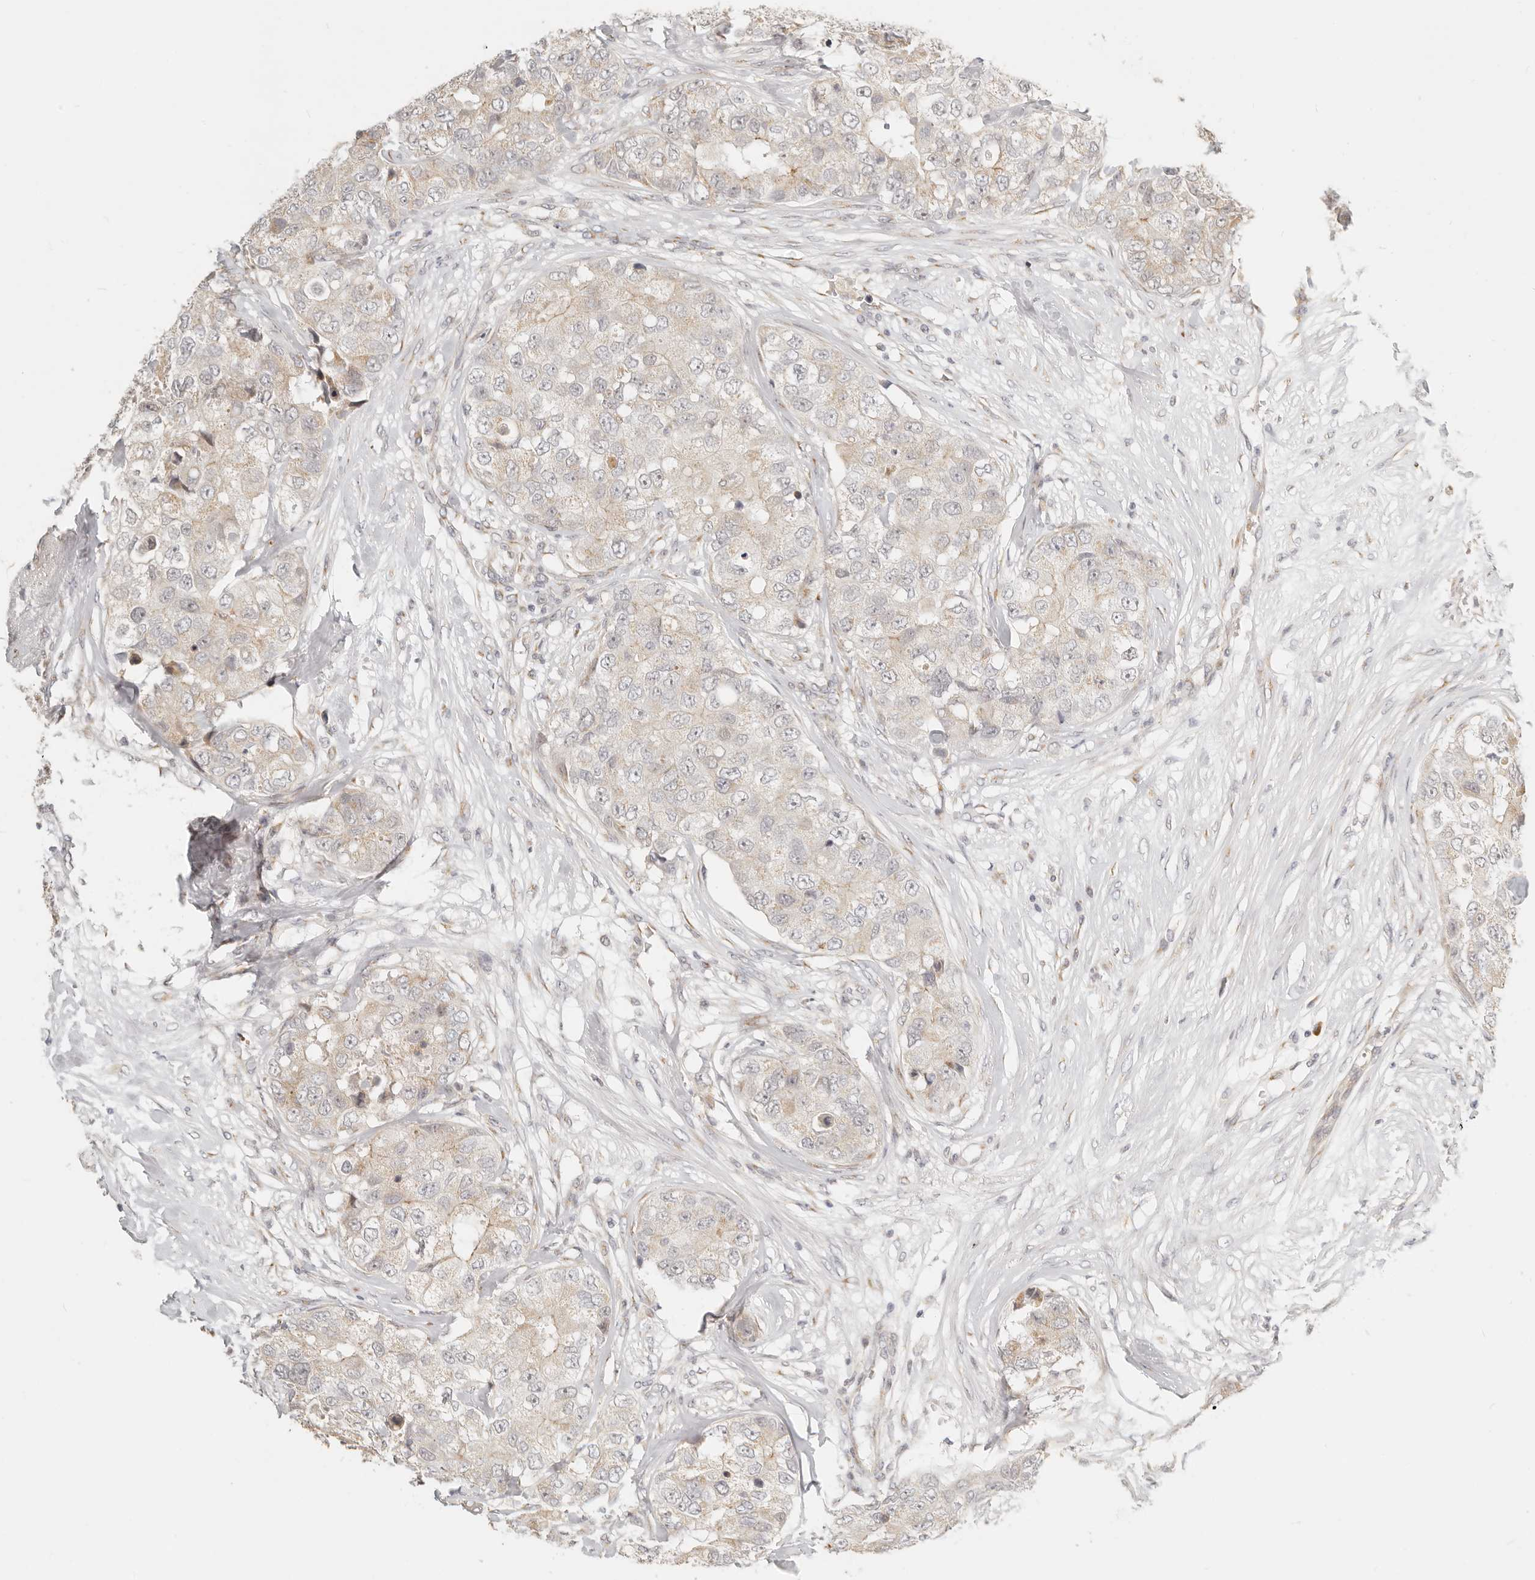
{"staining": {"intensity": "moderate", "quantity": "<25%", "location": "cytoplasmic/membranous"}, "tissue": "breast cancer", "cell_type": "Tumor cells", "image_type": "cancer", "snomed": [{"axis": "morphology", "description": "Duct carcinoma"}, {"axis": "topography", "description": "Breast"}], "caption": "Immunohistochemical staining of breast intraductal carcinoma exhibits low levels of moderate cytoplasmic/membranous expression in approximately <25% of tumor cells.", "gene": "FAM20B", "patient": {"sex": "female", "age": 62}}